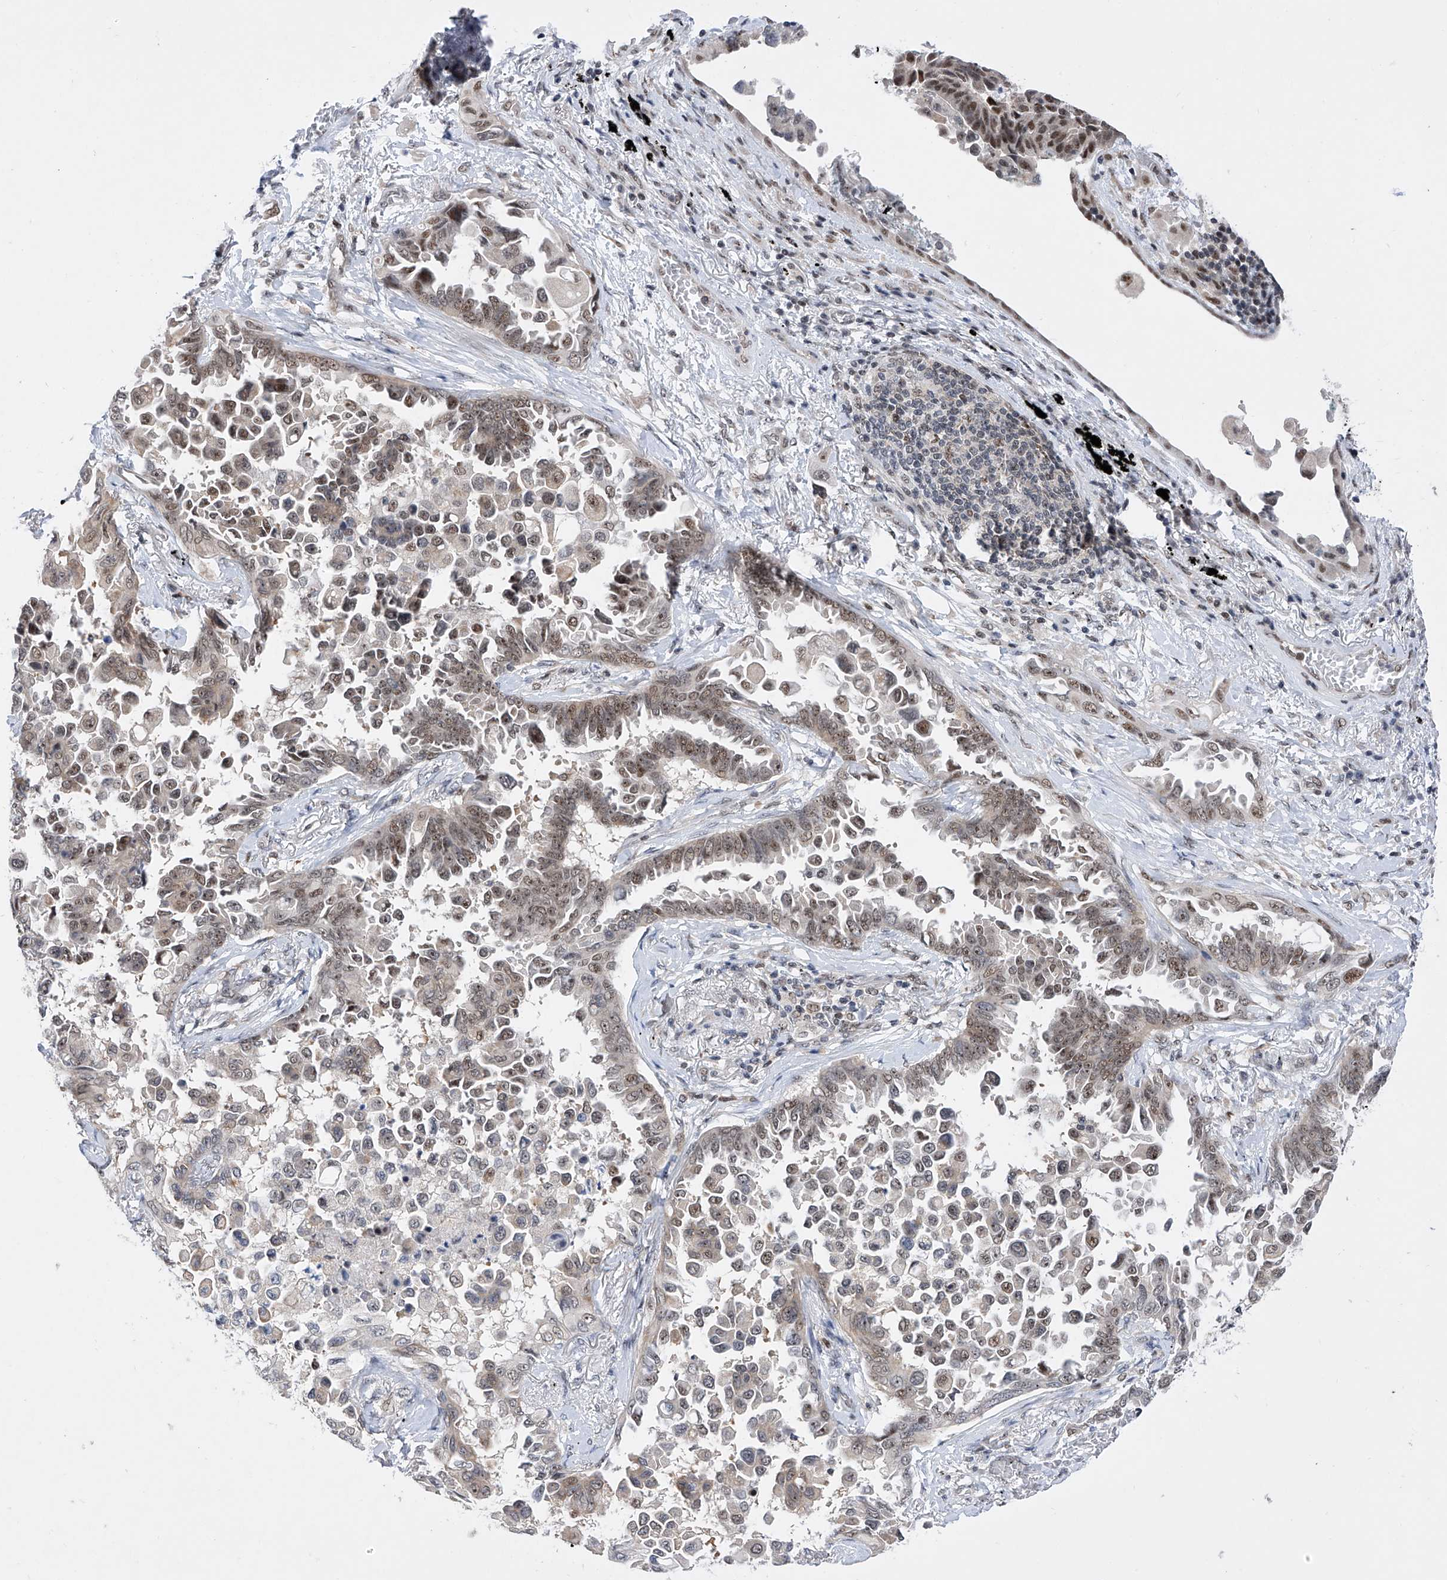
{"staining": {"intensity": "weak", "quantity": "25%-75%", "location": "nuclear"}, "tissue": "lung cancer", "cell_type": "Tumor cells", "image_type": "cancer", "snomed": [{"axis": "morphology", "description": "Adenocarcinoma, NOS"}, {"axis": "topography", "description": "Lung"}], "caption": "Immunohistochemistry (IHC) micrograph of neoplastic tissue: lung cancer stained using IHC displays low levels of weak protein expression localized specifically in the nuclear of tumor cells, appearing as a nuclear brown color.", "gene": "RAD54L", "patient": {"sex": "female", "age": 67}}